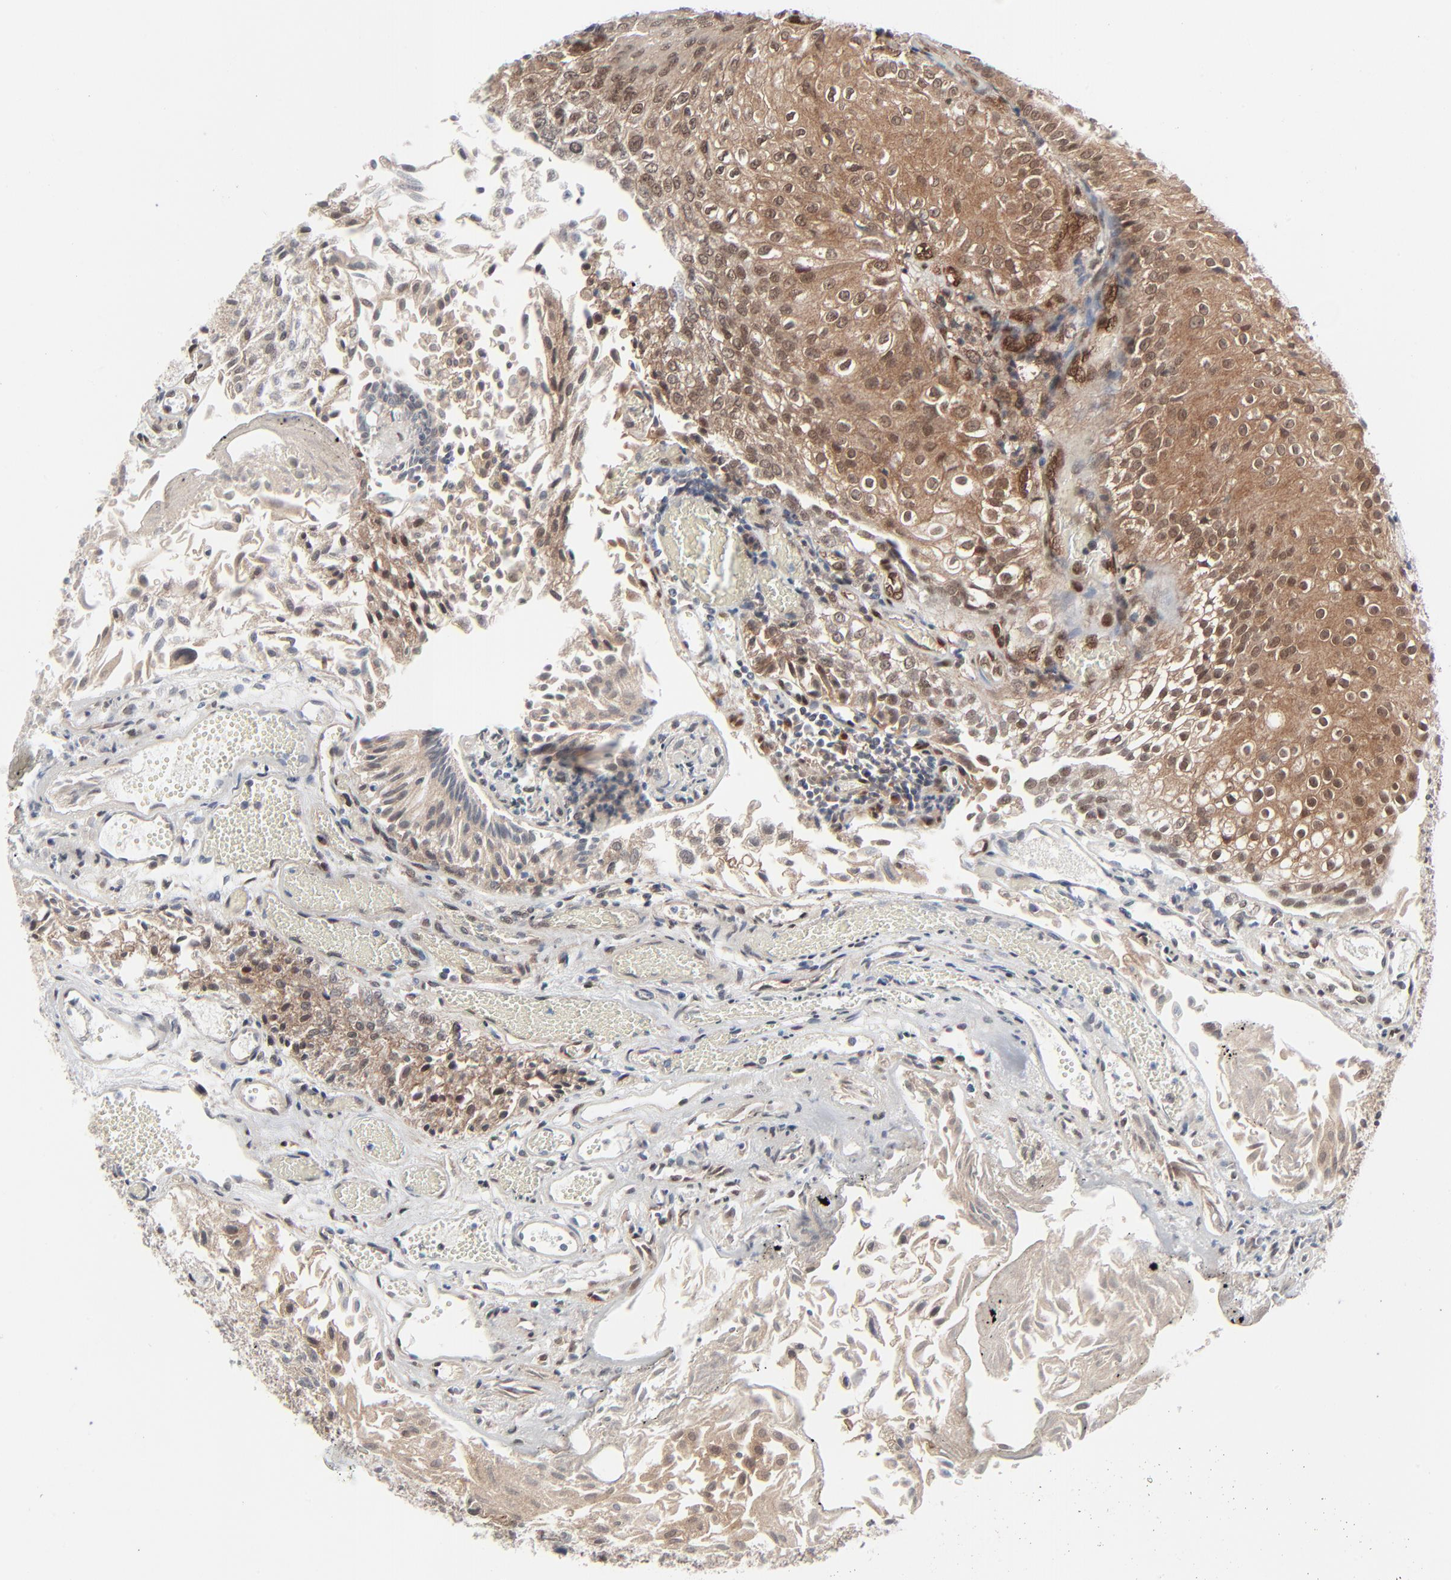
{"staining": {"intensity": "weak", "quantity": "25%-75%", "location": "cytoplasmic/membranous"}, "tissue": "urothelial cancer", "cell_type": "Tumor cells", "image_type": "cancer", "snomed": [{"axis": "morphology", "description": "Urothelial carcinoma, Low grade"}, {"axis": "topography", "description": "Urinary bladder"}], "caption": "Tumor cells reveal weak cytoplasmic/membranous staining in approximately 25%-75% of cells in urothelial carcinoma (low-grade). Nuclei are stained in blue.", "gene": "AKT1", "patient": {"sex": "male", "age": 86}}